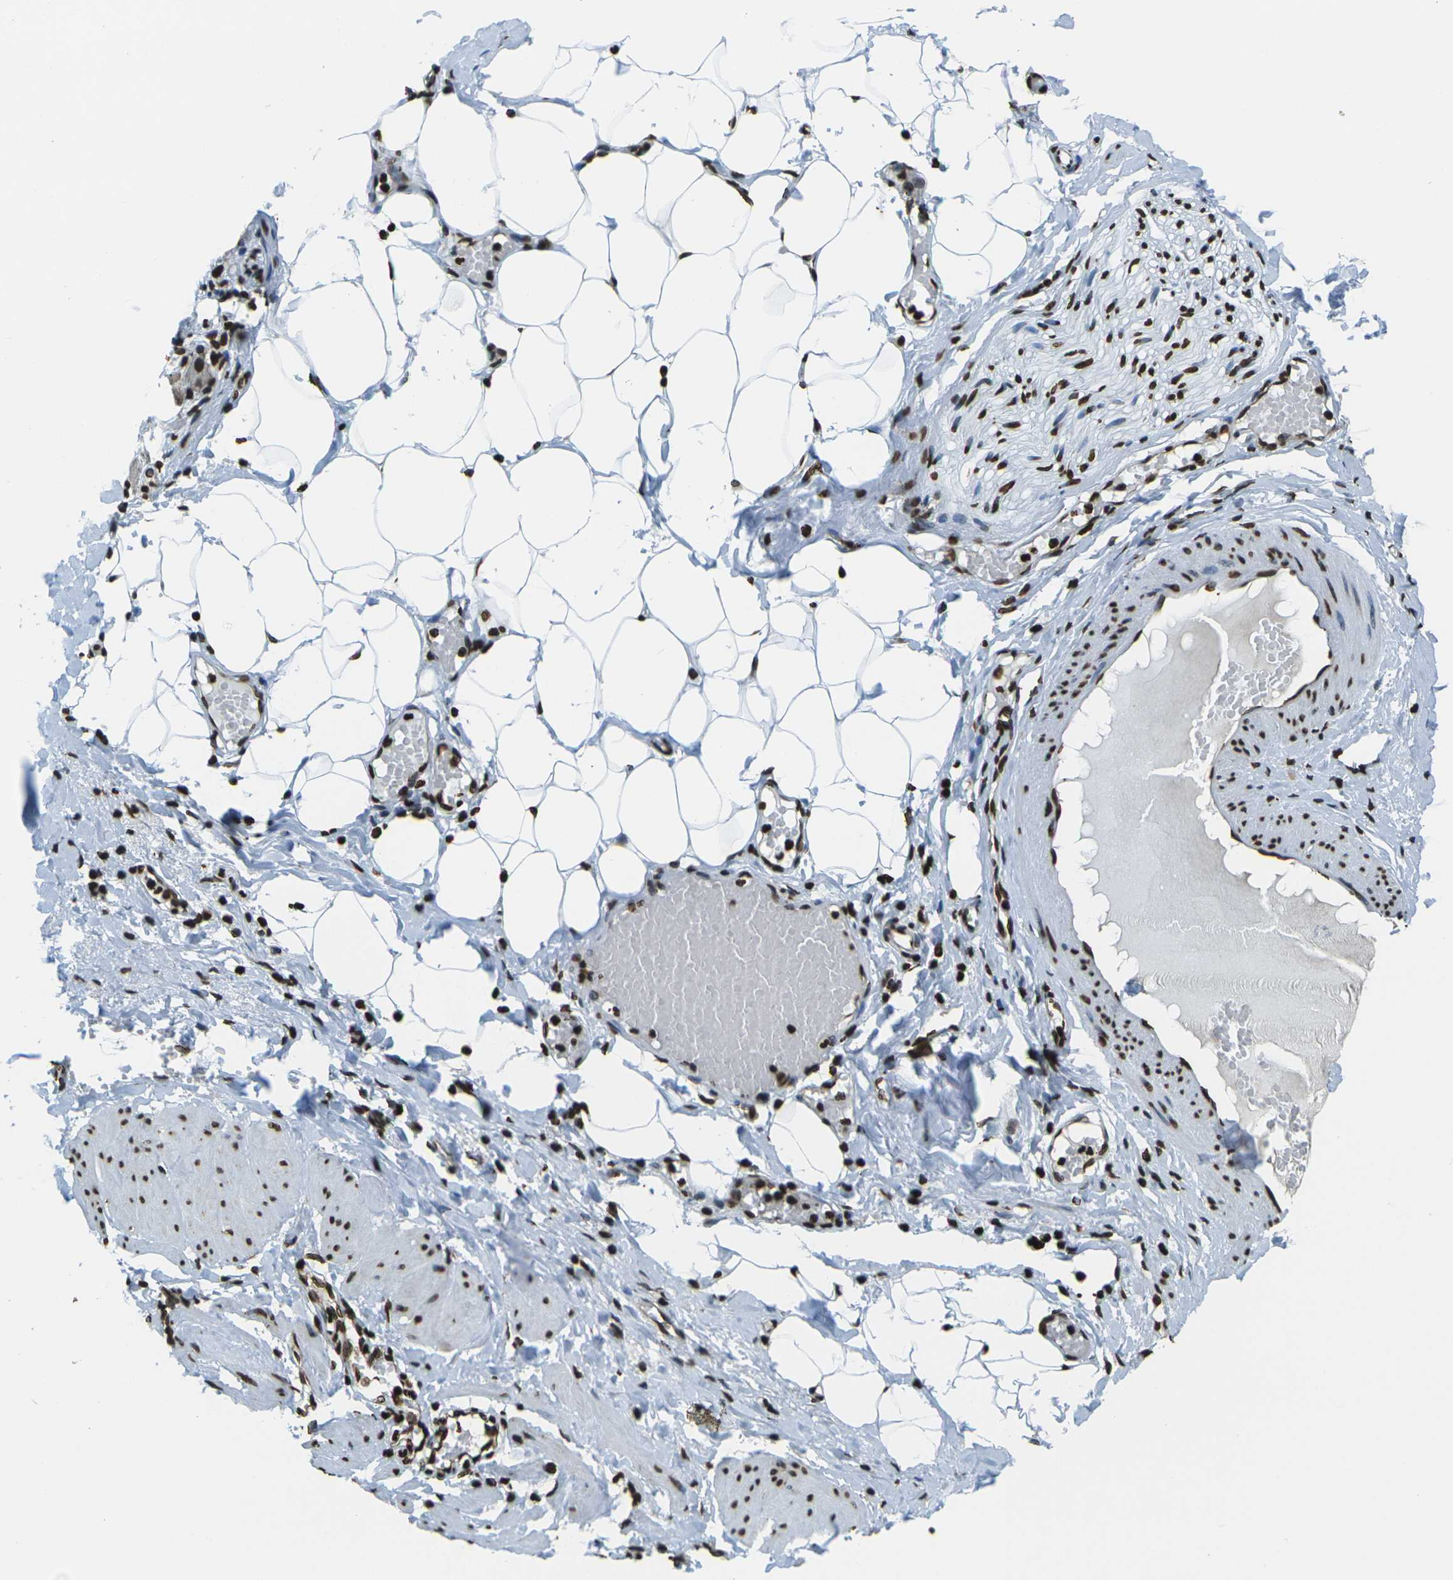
{"staining": {"intensity": "strong", "quantity": ">75%", "location": "nuclear"}, "tissue": "adipose tissue", "cell_type": "Adipocytes", "image_type": "normal", "snomed": [{"axis": "morphology", "description": "Normal tissue, NOS"}, {"axis": "topography", "description": "Soft tissue"}, {"axis": "topography", "description": "Vascular tissue"}], "caption": "DAB immunohistochemical staining of unremarkable human adipose tissue exhibits strong nuclear protein expression in approximately >75% of adipocytes. Using DAB (3,3'-diaminobenzidine) (brown) and hematoxylin (blue) stains, captured at high magnification using brightfield microscopy.", "gene": "H1", "patient": {"sex": "female", "age": 35}}